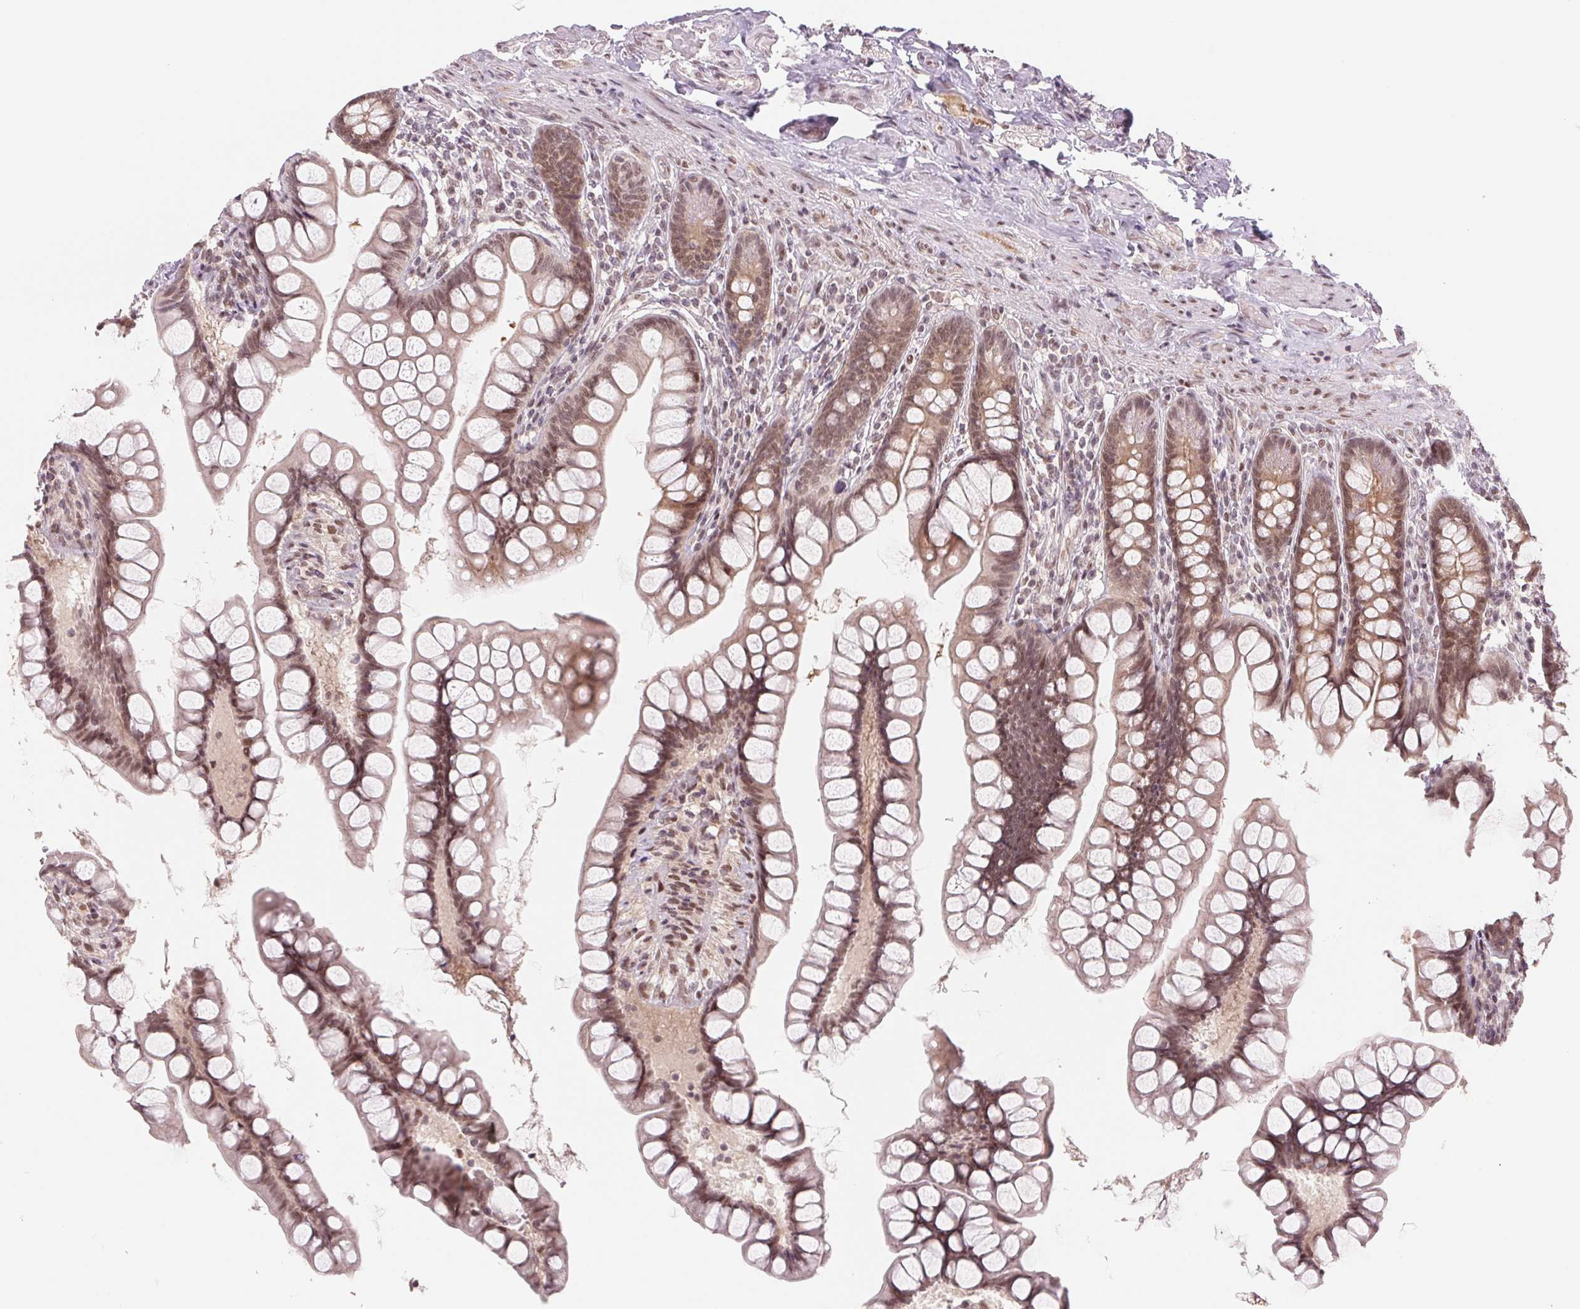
{"staining": {"intensity": "moderate", "quantity": "25%-75%", "location": "cytoplasmic/membranous,nuclear"}, "tissue": "small intestine", "cell_type": "Glandular cells", "image_type": "normal", "snomed": [{"axis": "morphology", "description": "Normal tissue, NOS"}, {"axis": "topography", "description": "Small intestine"}], "caption": "High-power microscopy captured an immunohistochemistry photomicrograph of unremarkable small intestine, revealing moderate cytoplasmic/membranous,nuclear expression in about 25%-75% of glandular cells.", "gene": "DNAJB6", "patient": {"sex": "male", "age": 70}}